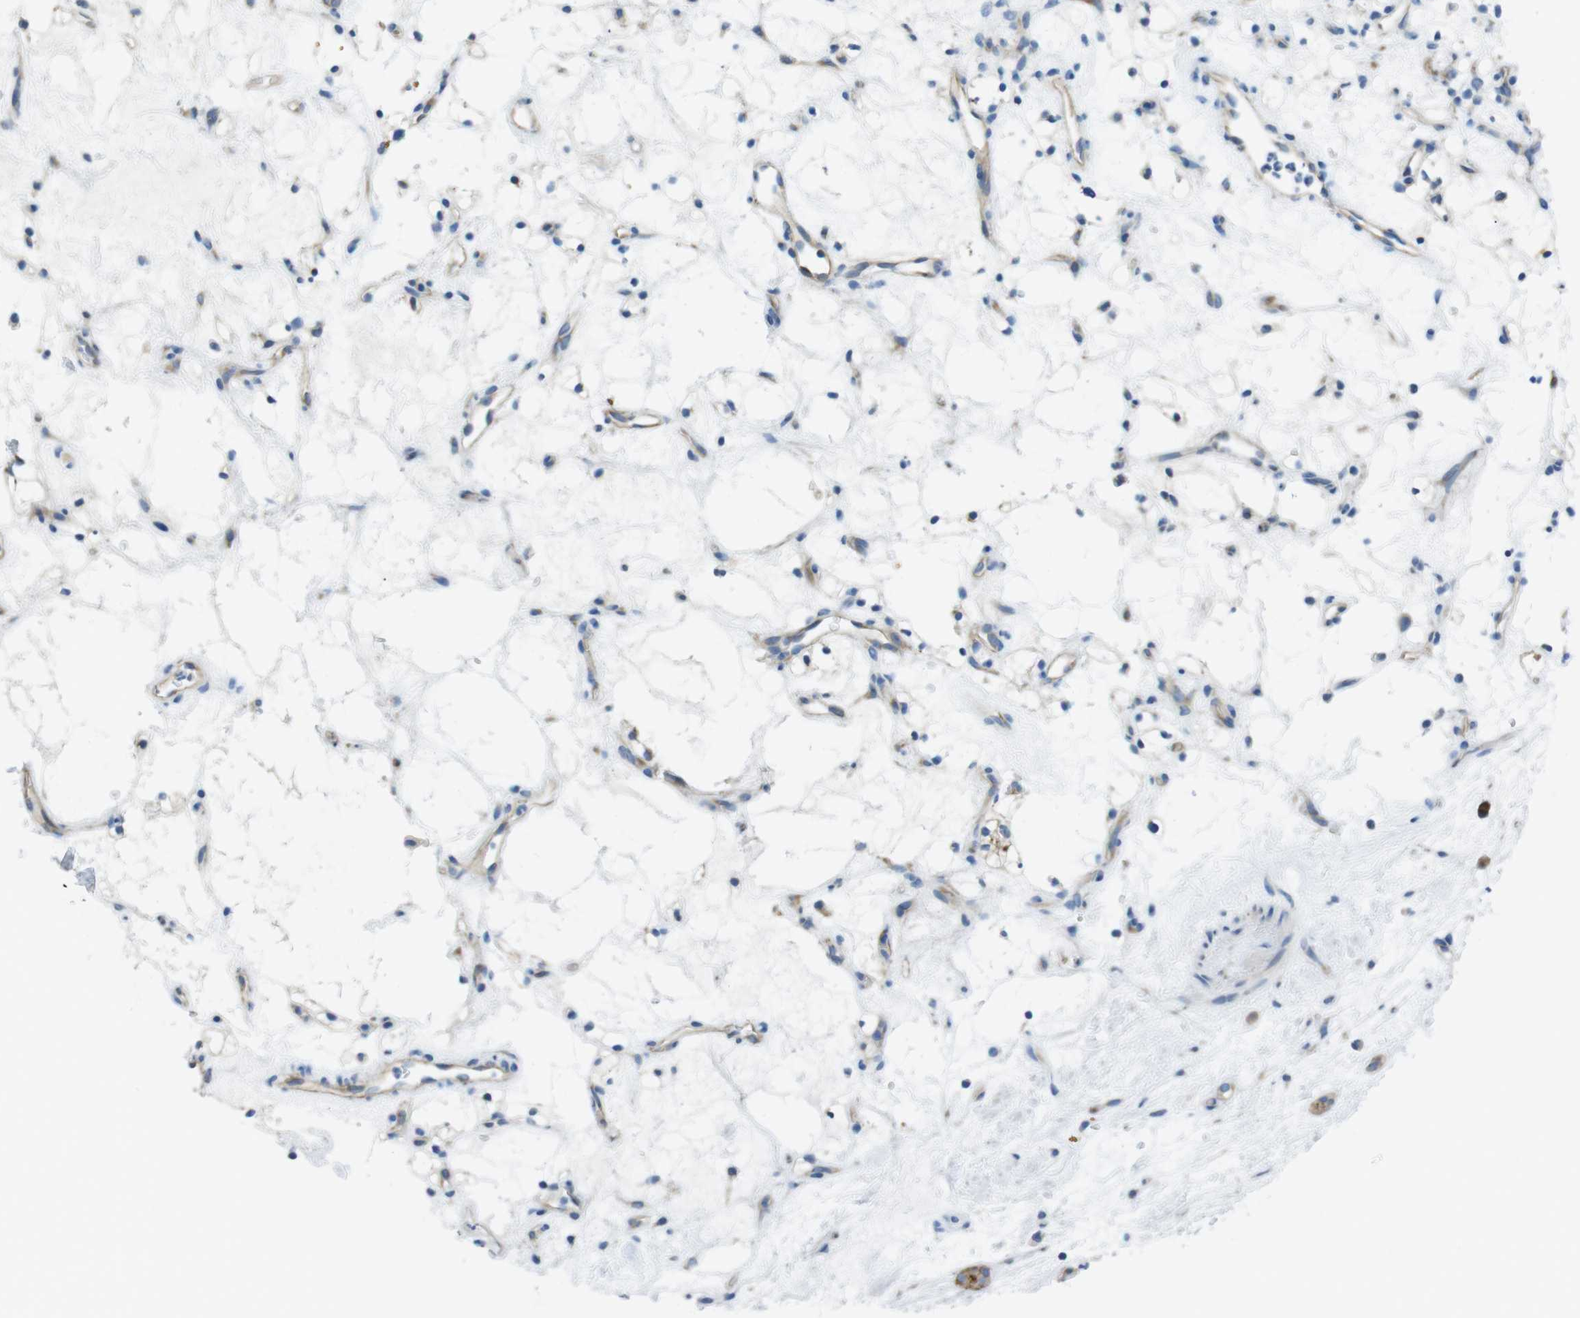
{"staining": {"intensity": "negative", "quantity": "none", "location": "none"}, "tissue": "renal cancer", "cell_type": "Tumor cells", "image_type": "cancer", "snomed": [{"axis": "morphology", "description": "Adenocarcinoma, NOS"}, {"axis": "topography", "description": "Kidney"}], "caption": "DAB (3,3'-diaminobenzidine) immunohistochemical staining of renal cancer displays no significant staining in tumor cells.", "gene": "TMEM234", "patient": {"sex": "female", "age": 60}}